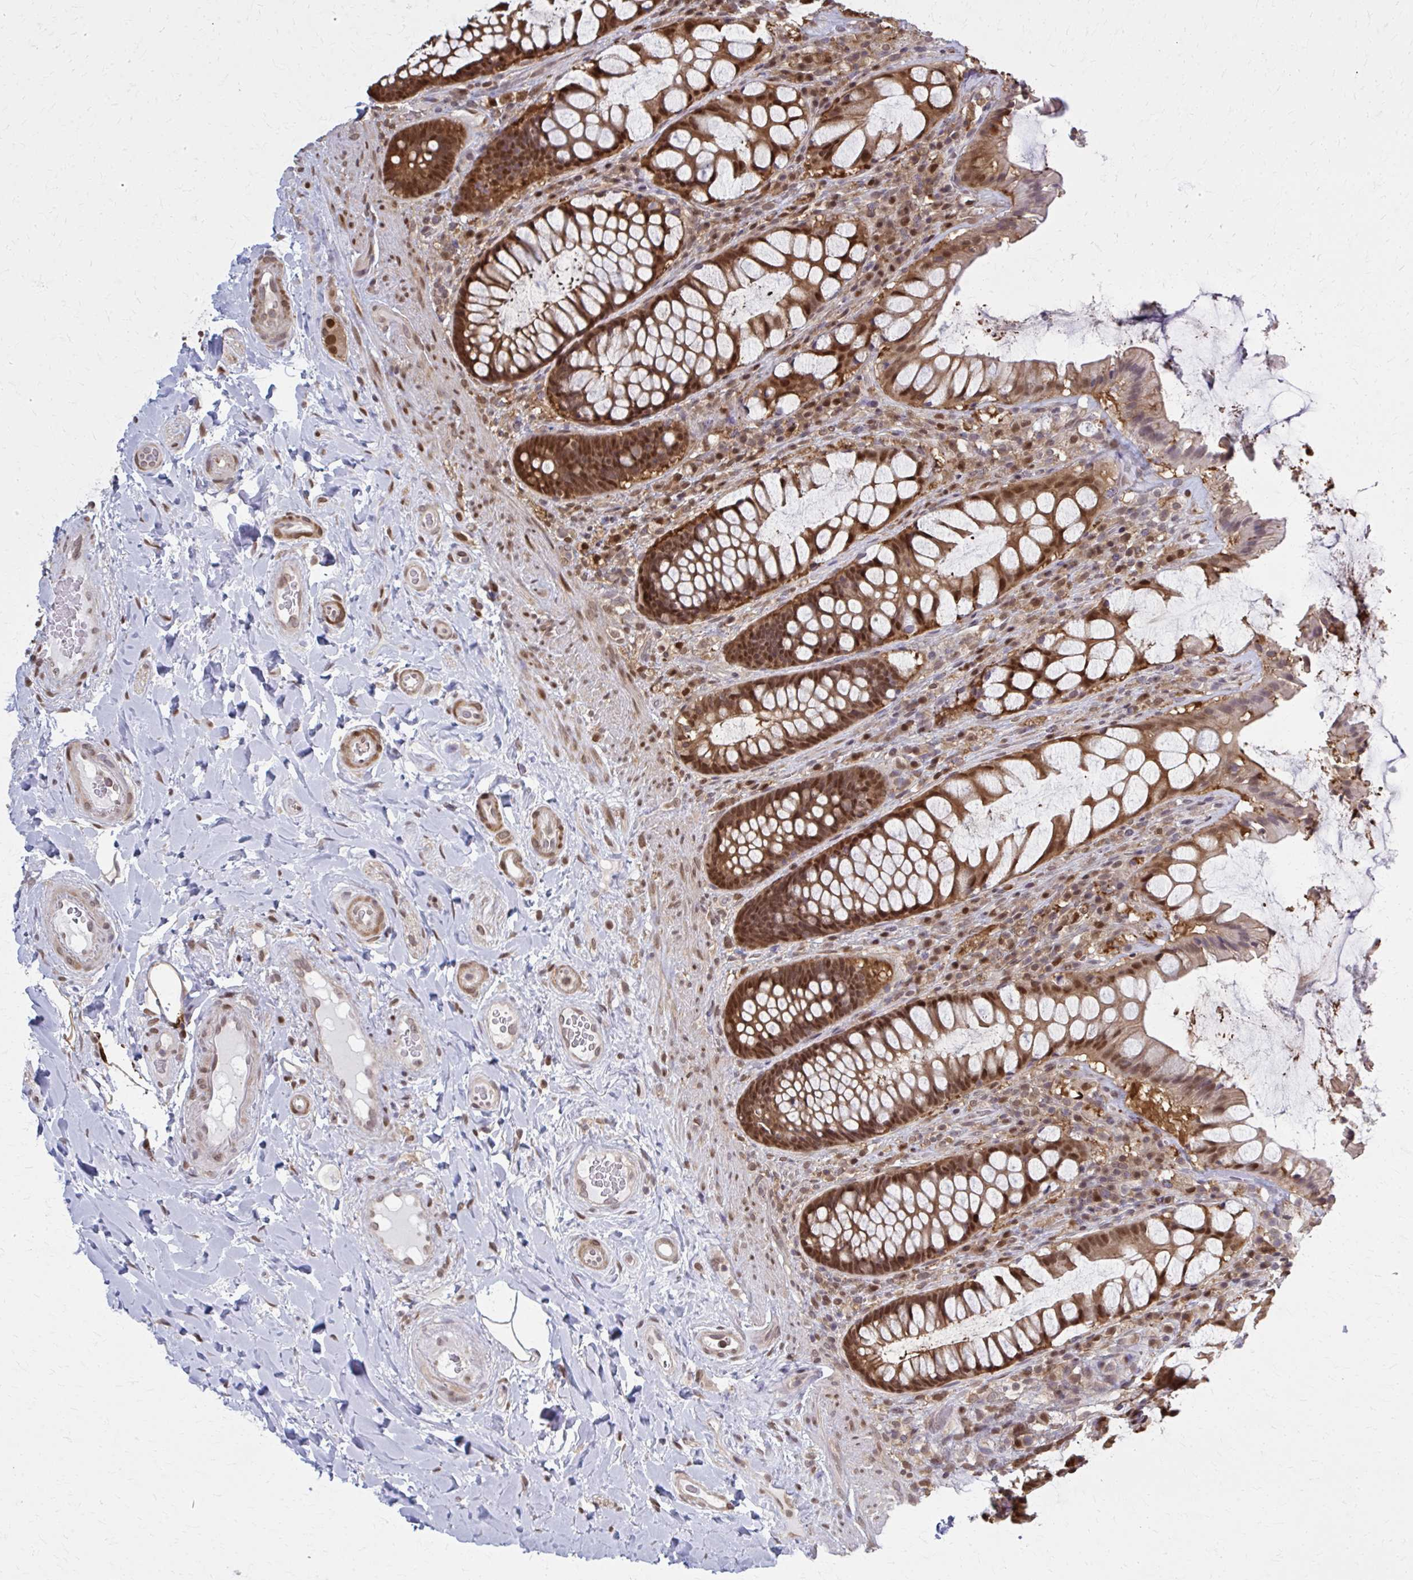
{"staining": {"intensity": "strong", "quantity": ">75%", "location": "cytoplasmic/membranous,nuclear"}, "tissue": "rectum", "cell_type": "Glandular cells", "image_type": "normal", "snomed": [{"axis": "morphology", "description": "Normal tissue, NOS"}, {"axis": "topography", "description": "Rectum"}], "caption": "Immunohistochemical staining of unremarkable rectum reveals >75% levels of strong cytoplasmic/membranous,nuclear protein staining in approximately >75% of glandular cells. (Brightfield microscopy of DAB IHC at high magnification).", "gene": "MDH1", "patient": {"sex": "female", "age": 58}}